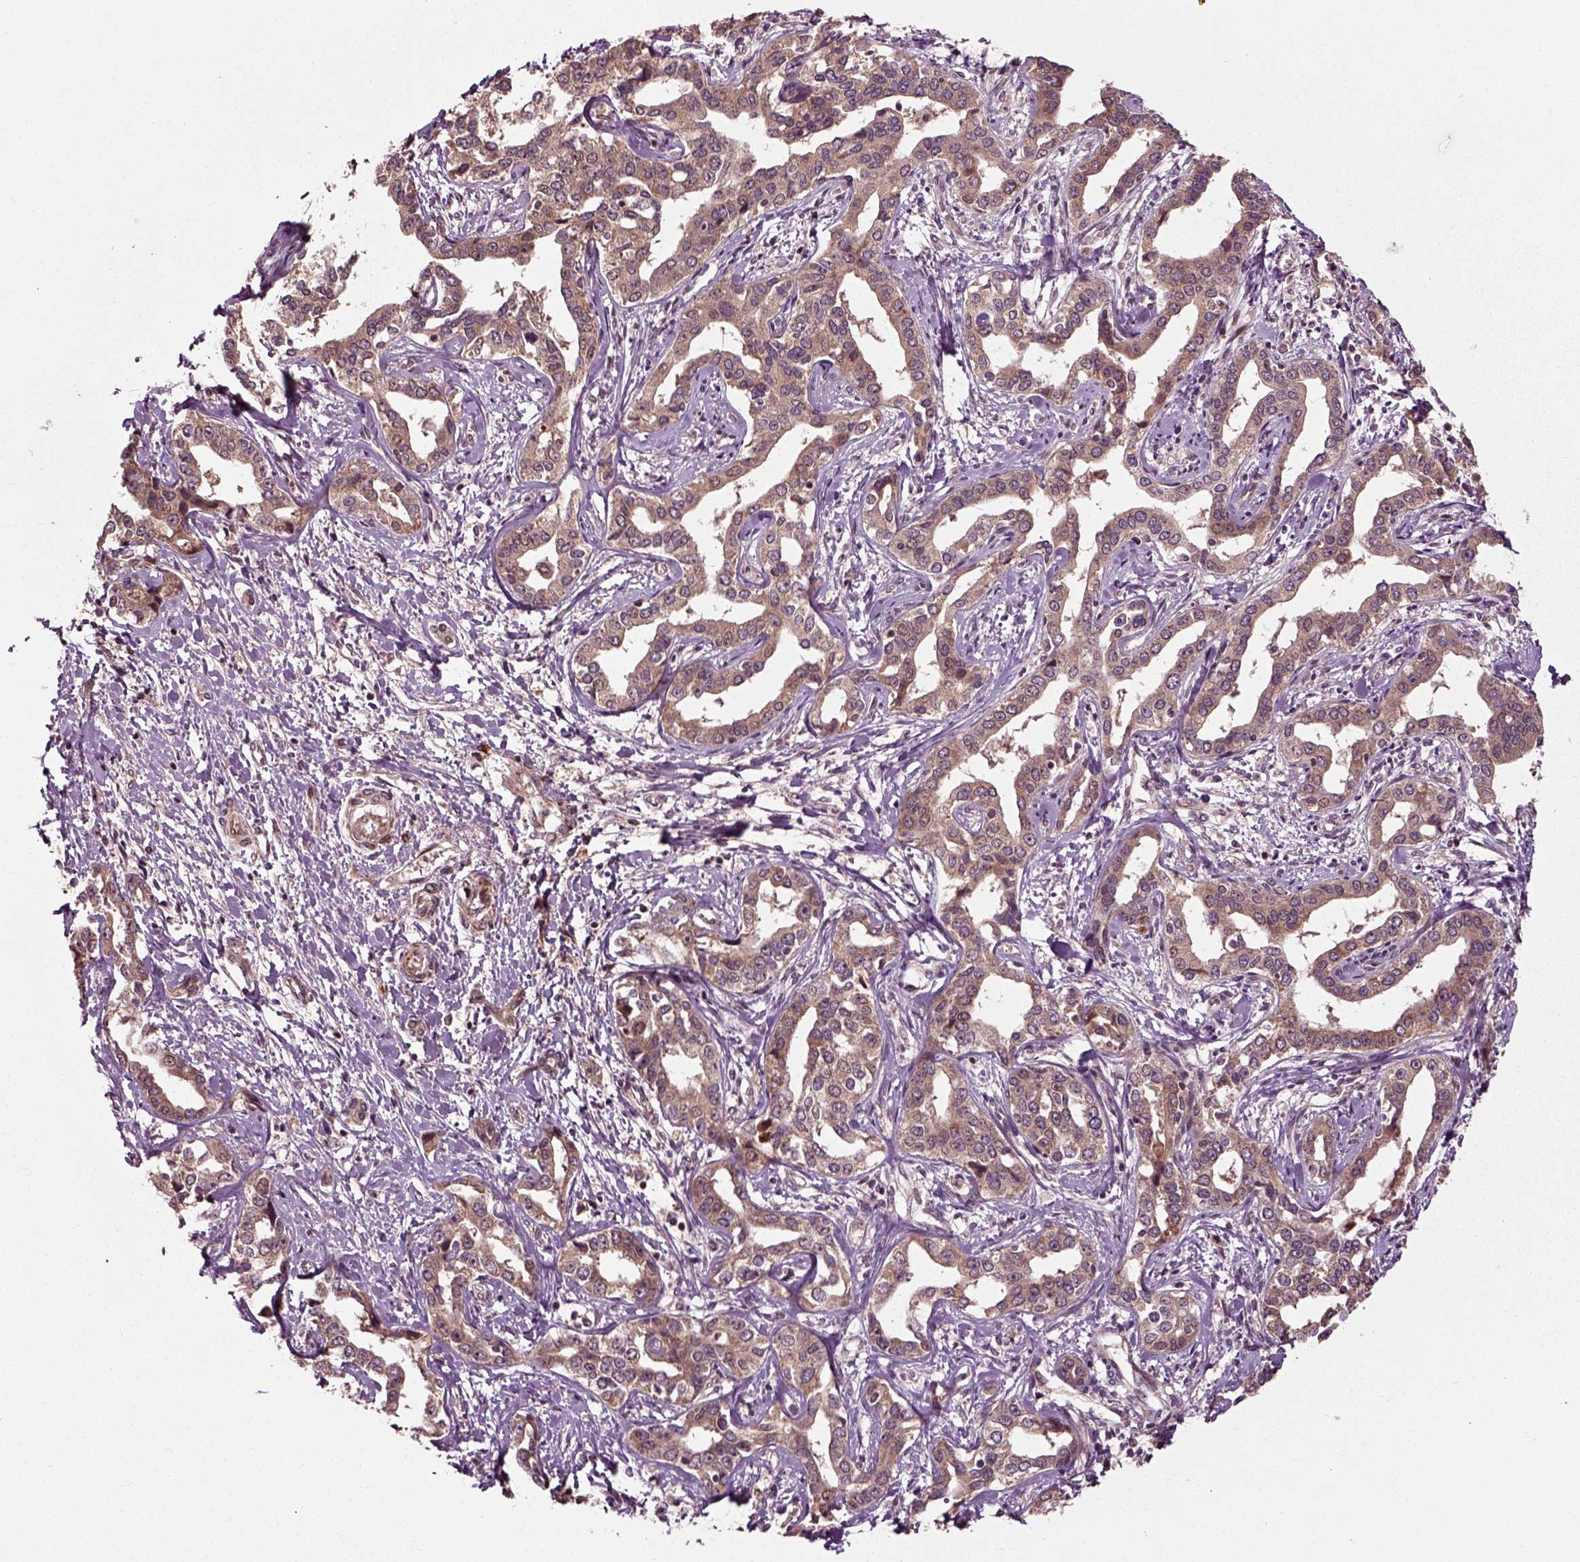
{"staining": {"intensity": "moderate", "quantity": ">75%", "location": "cytoplasmic/membranous"}, "tissue": "liver cancer", "cell_type": "Tumor cells", "image_type": "cancer", "snomed": [{"axis": "morphology", "description": "Cholangiocarcinoma"}, {"axis": "topography", "description": "Liver"}], "caption": "Immunohistochemical staining of liver cancer (cholangiocarcinoma) shows medium levels of moderate cytoplasmic/membranous protein expression in approximately >75% of tumor cells.", "gene": "PLCD3", "patient": {"sex": "male", "age": 59}}